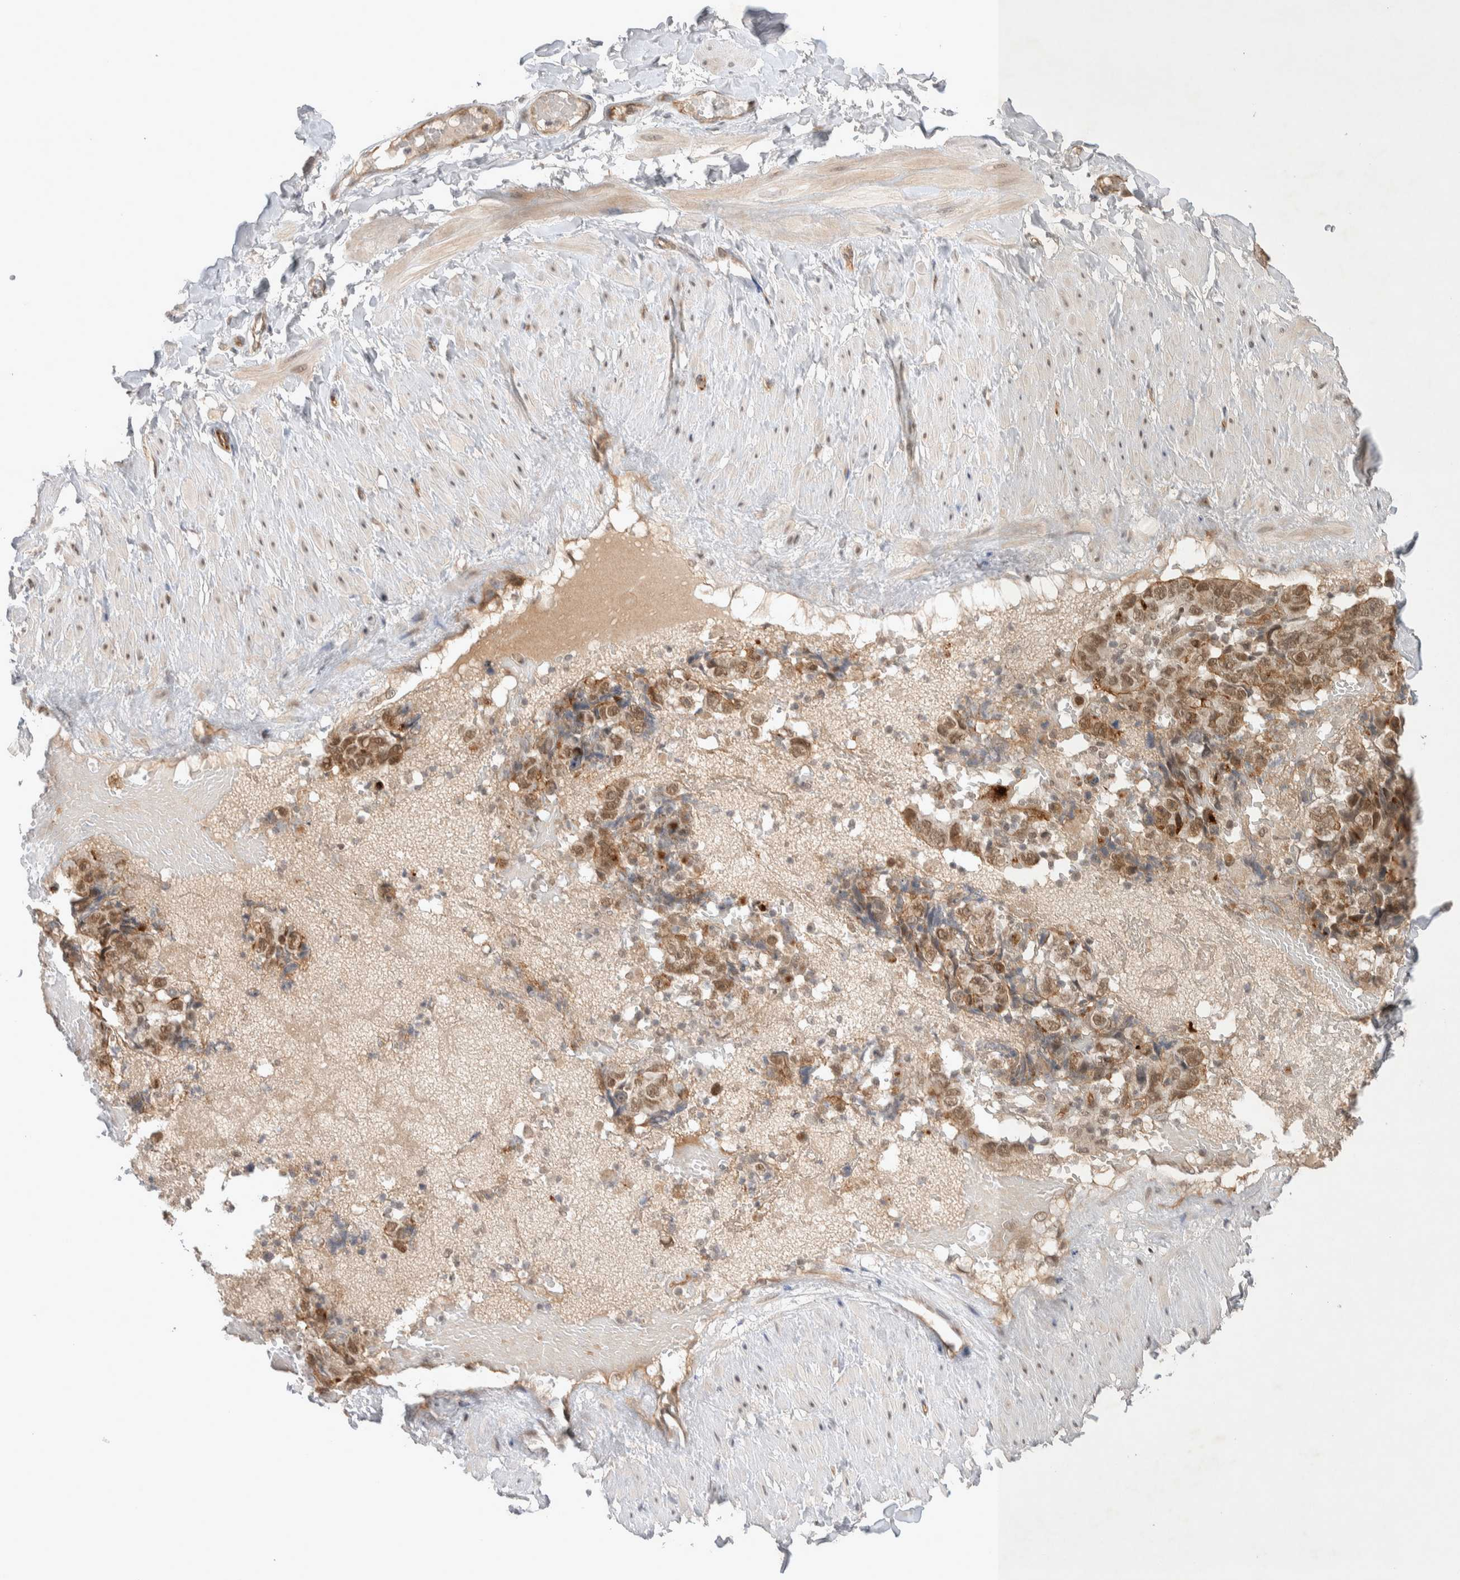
{"staining": {"intensity": "weak", "quantity": ">75%", "location": "cytoplasmic/membranous"}, "tissue": "soft tissue", "cell_type": "Fibroblasts", "image_type": "normal", "snomed": [{"axis": "morphology", "description": "Normal tissue, NOS"}, {"axis": "topography", "description": "Adipose tissue"}, {"axis": "topography", "description": "Vascular tissue"}, {"axis": "topography", "description": "Peripheral nerve tissue"}], "caption": "Weak cytoplasmic/membranous positivity is present in about >75% of fibroblasts in normal soft tissue.", "gene": "ZNF704", "patient": {"sex": "male", "age": 25}}